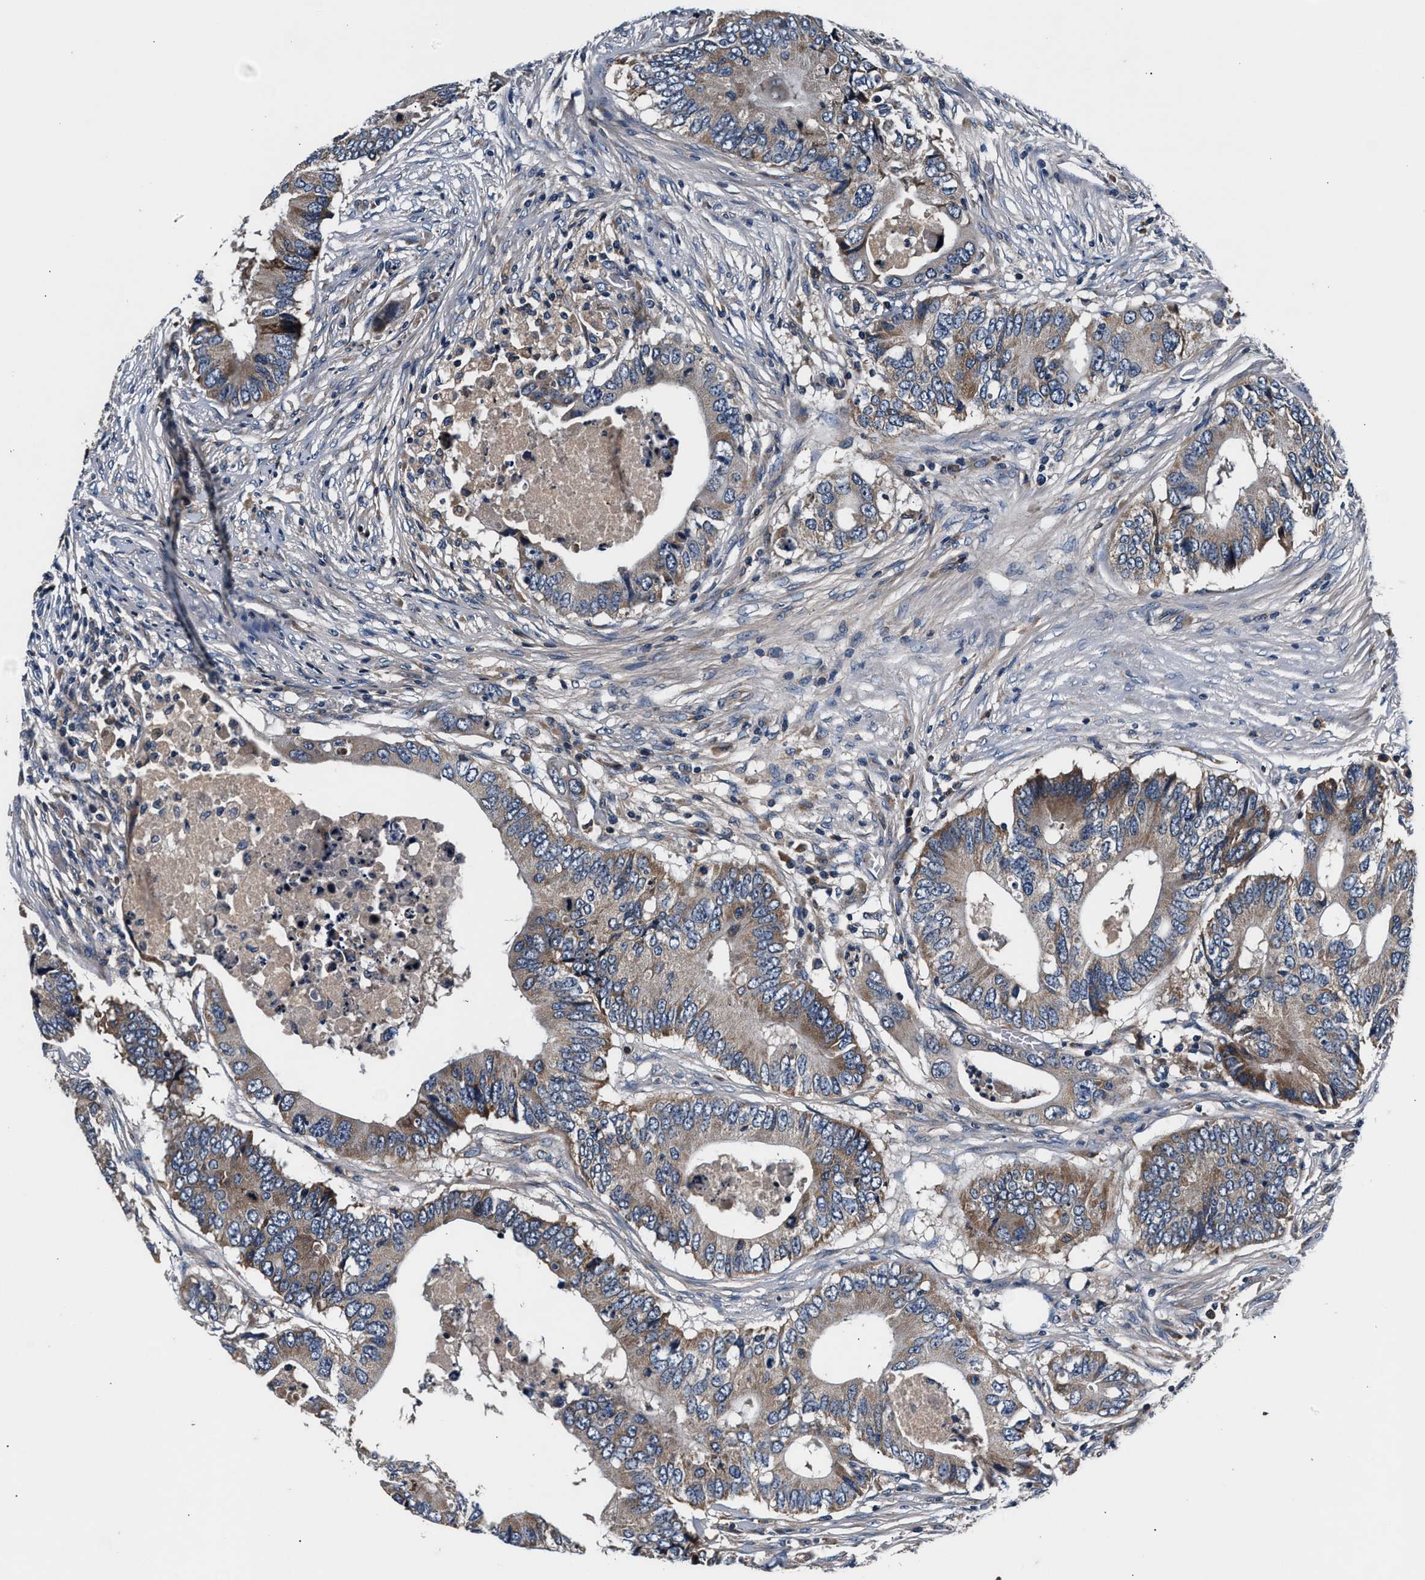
{"staining": {"intensity": "moderate", "quantity": "25%-75%", "location": "cytoplasmic/membranous"}, "tissue": "colorectal cancer", "cell_type": "Tumor cells", "image_type": "cancer", "snomed": [{"axis": "morphology", "description": "Adenocarcinoma, NOS"}, {"axis": "topography", "description": "Colon"}], "caption": "Colorectal cancer (adenocarcinoma) tissue reveals moderate cytoplasmic/membranous positivity in approximately 25%-75% of tumor cells, visualized by immunohistochemistry.", "gene": "IMMT", "patient": {"sex": "male", "age": 71}}